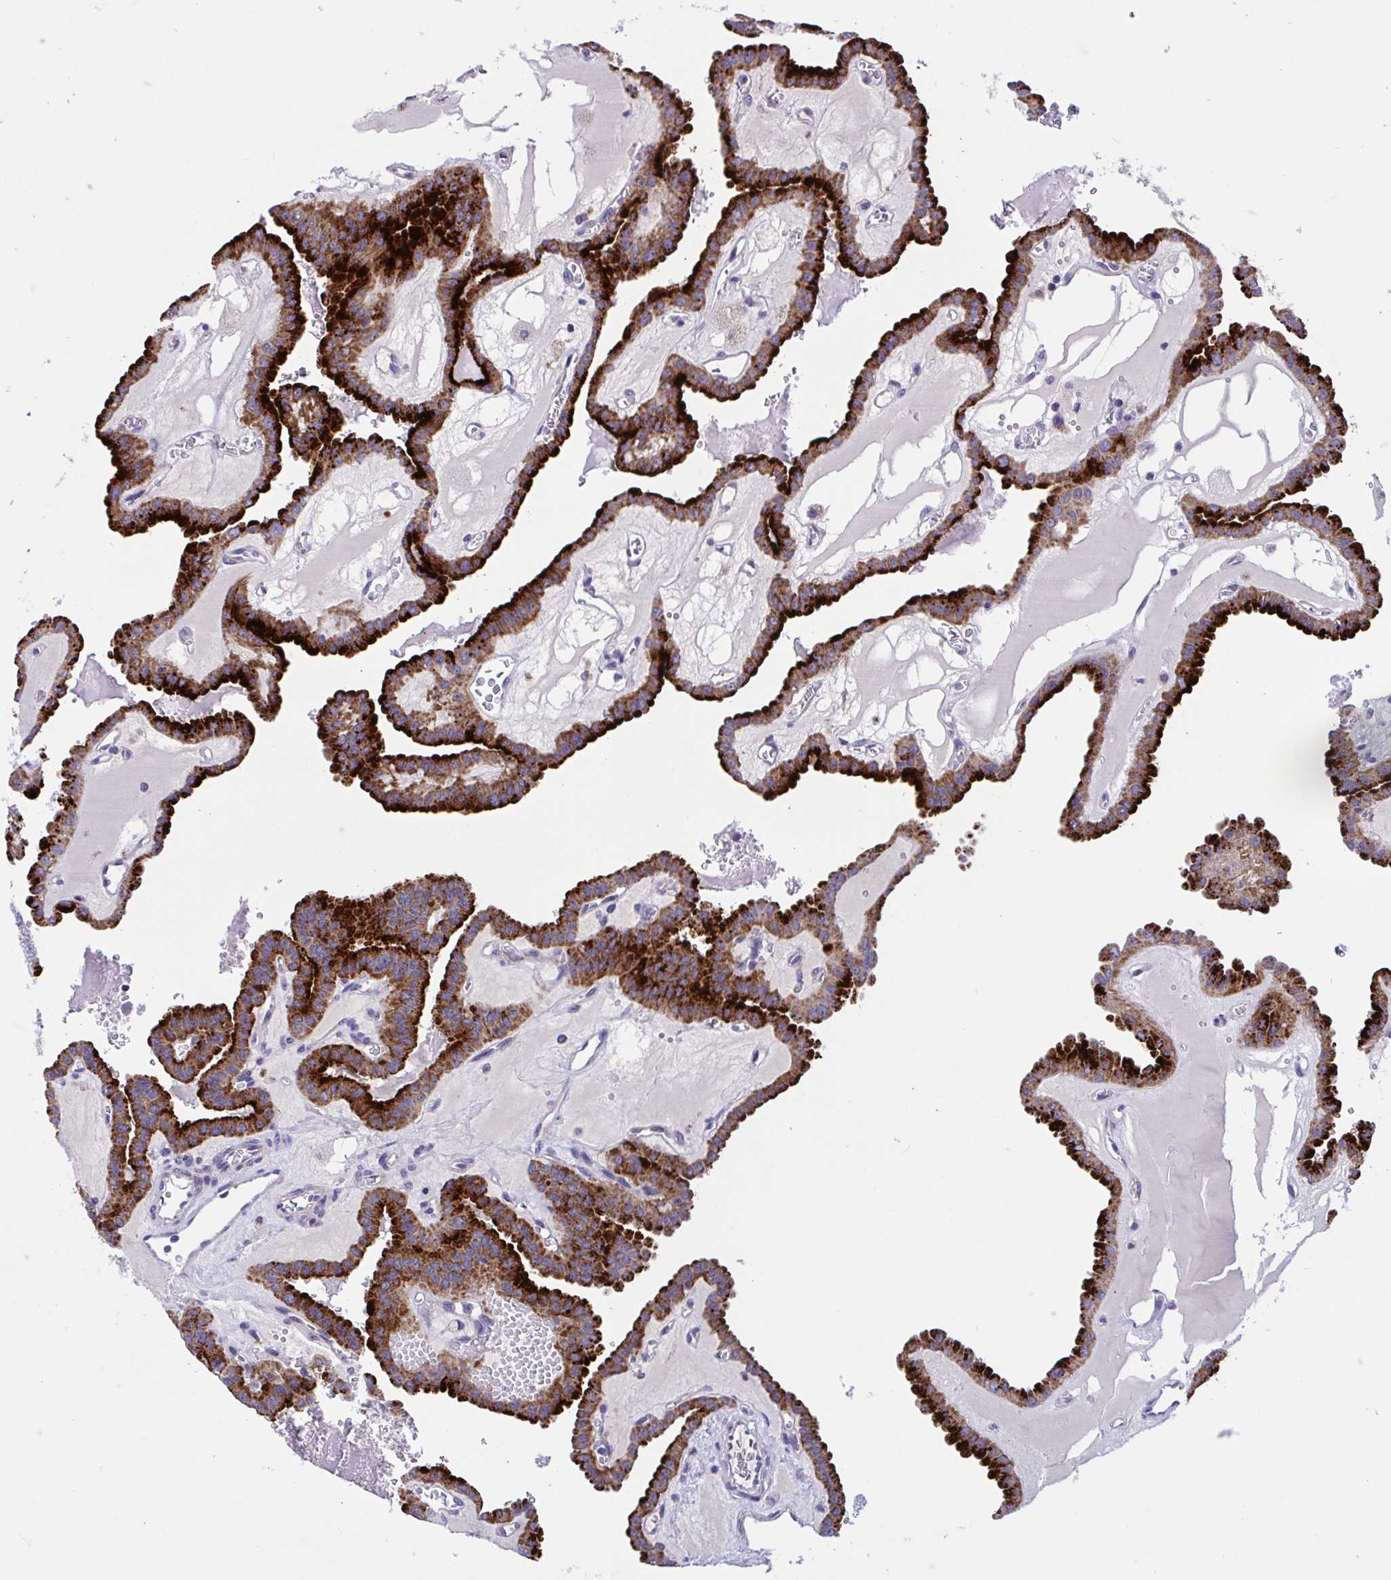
{"staining": {"intensity": "strong", "quantity": ">75%", "location": "cytoplasmic/membranous"}, "tissue": "thyroid cancer", "cell_type": "Tumor cells", "image_type": "cancer", "snomed": [{"axis": "morphology", "description": "Papillary adenocarcinoma, NOS"}, {"axis": "topography", "description": "Thyroid gland"}], "caption": "High-magnification brightfield microscopy of papillary adenocarcinoma (thyroid) stained with DAB (brown) and counterstained with hematoxylin (blue). tumor cells exhibit strong cytoplasmic/membranous positivity is appreciated in approximately>75% of cells.", "gene": "OR13A1", "patient": {"sex": "male", "age": 87}}